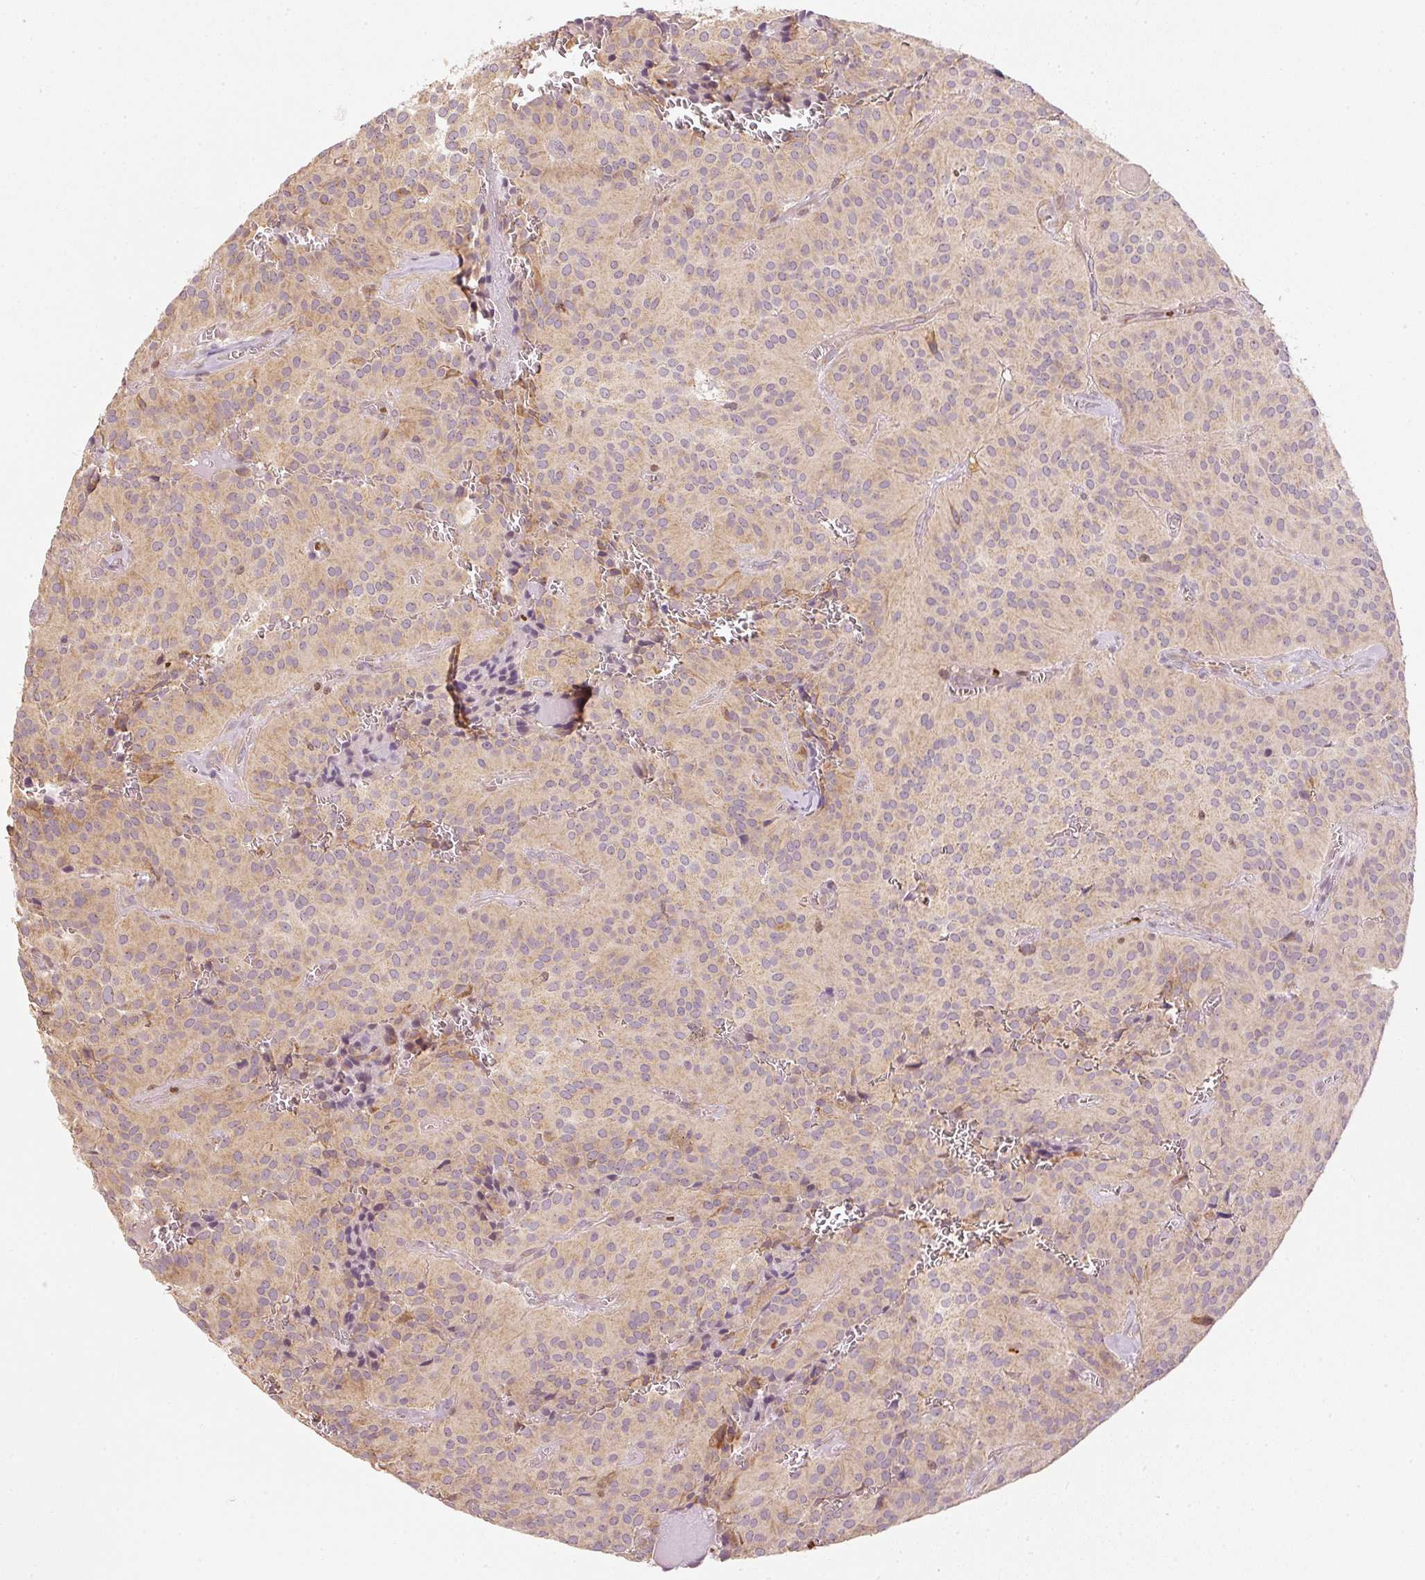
{"staining": {"intensity": "weak", "quantity": "25%-75%", "location": "cytoplasmic/membranous"}, "tissue": "glioma", "cell_type": "Tumor cells", "image_type": "cancer", "snomed": [{"axis": "morphology", "description": "Glioma, malignant, Low grade"}, {"axis": "topography", "description": "Brain"}], "caption": "Malignant low-grade glioma tissue reveals weak cytoplasmic/membranous expression in about 25%-75% of tumor cells, visualized by immunohistochemistry.", "gene": "MTHFD1L", "patient": {"sex": "male", "age": 42}}